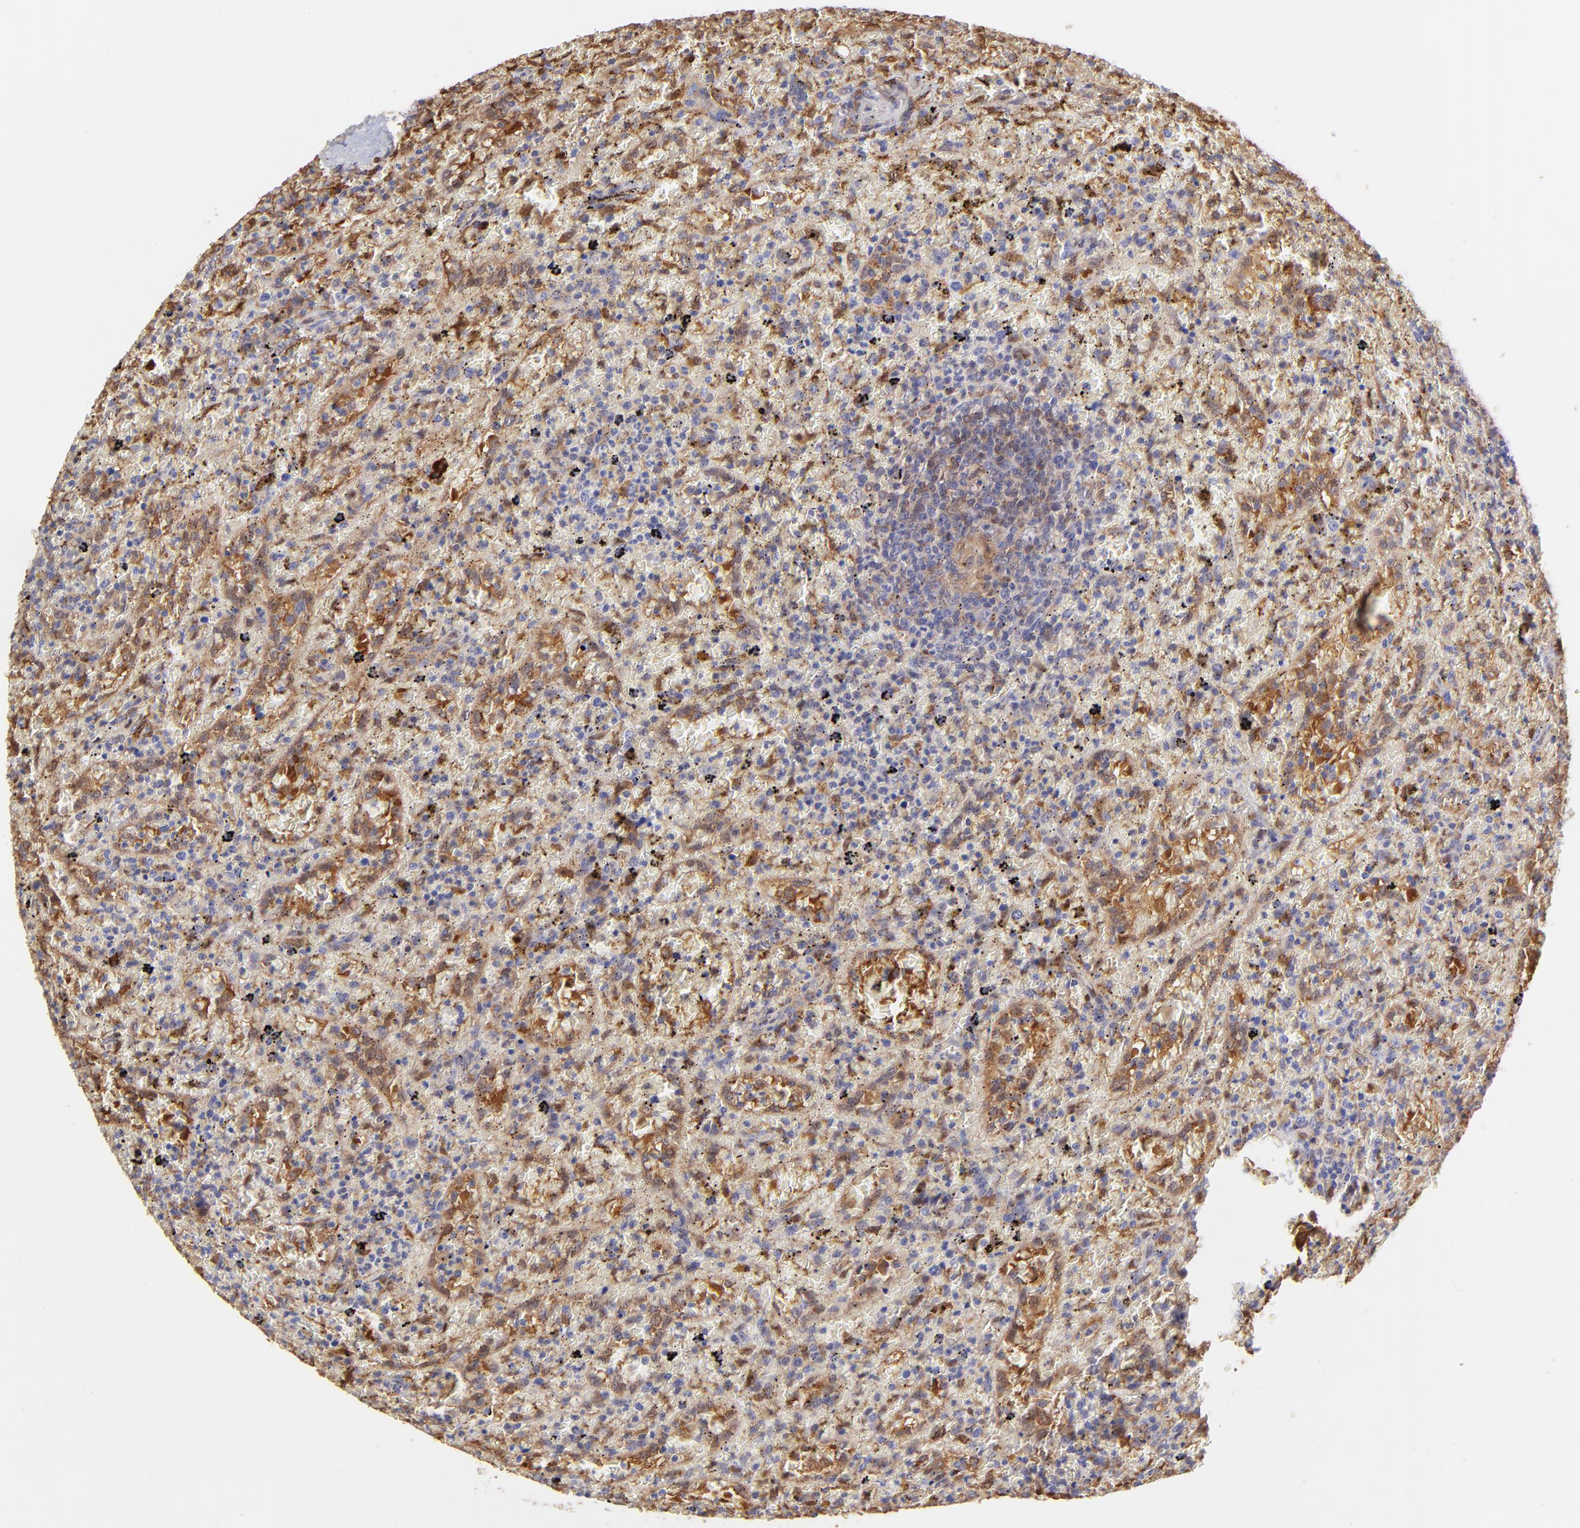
{"staining": {"intensity": "negative", "quantity": "none", "location": "none"}, "tissue": "lymphoma", "cell_type": "Tumor cells", "image_type": "cancer", "snomed": [{"axis": "morphology", "description": "Malignant lymphoma, non-Hodgkin's type, High grade"}, {"axis": "topography", "description": "Spleen"}, {"axis": "topography", "description": "Lymph node"}], "caption": "This is a micrograph of immunohistochemistry (IHC) staining of malignant lymphoma, non-Hodgkin's type (high-grade), which shows no staining in tumor cells. (DAB (3,3'-diaminobenzidine) IHC visualized using brightfield microscopy, high magnification).", "gene": "HYAL1", "patient": {"sex": "female", "age": 70}}